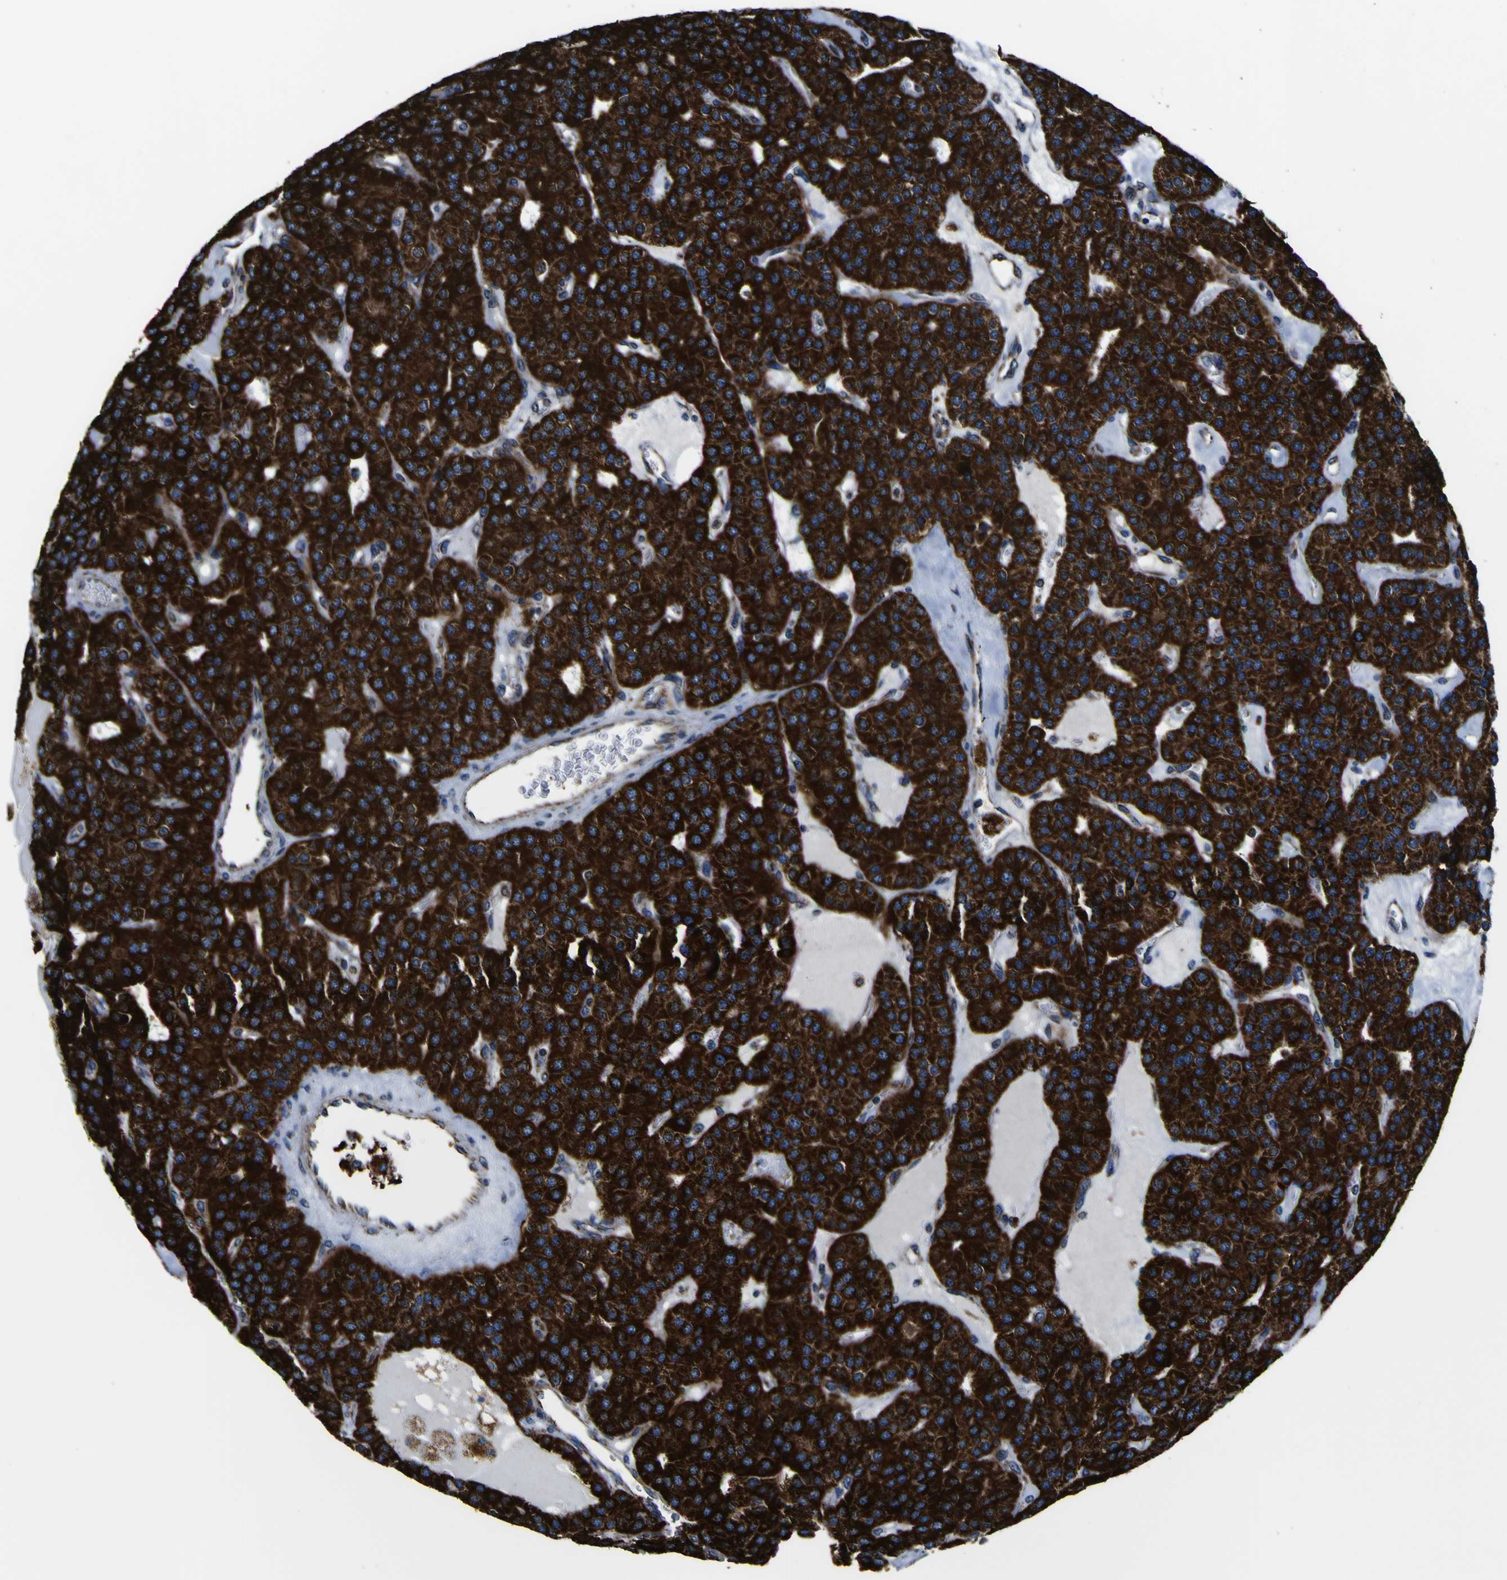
{"staining": {"intensity": "strong", "quantity": ">75%", "location": "cytoplasmic/membranous"}, "tissue": "parathyroid gland", "cell_type": "Glandular cells", "image_type": "normal", "snomed": [{"axis": "morphology", "description": "Normal tissue, NOS"}, {"axis": "morphology", "description": "Adenoma, NOS"}, {"axis": "topography", "description": "Parathyroid gland"}], "caption": "High-magnification brightfield microscopy of unremarkable parathyroid gland stained with DAB (3,3'-diaminobenzidine) (brown) and counterstained with hematoxylin (blue). glandular cells exhibit strong cytoplasmic/membranous positivity is identified in approximately>75% of cells. The staining was performed using DAB (3,3'-diaminobenzidine) to visualize the protein expression in brown, while the nuclei were stained in blue with hematoxylin (Magnification: 20x).", "gene": "PTRH2", "patient": {"sex": "female", "age": 86}}